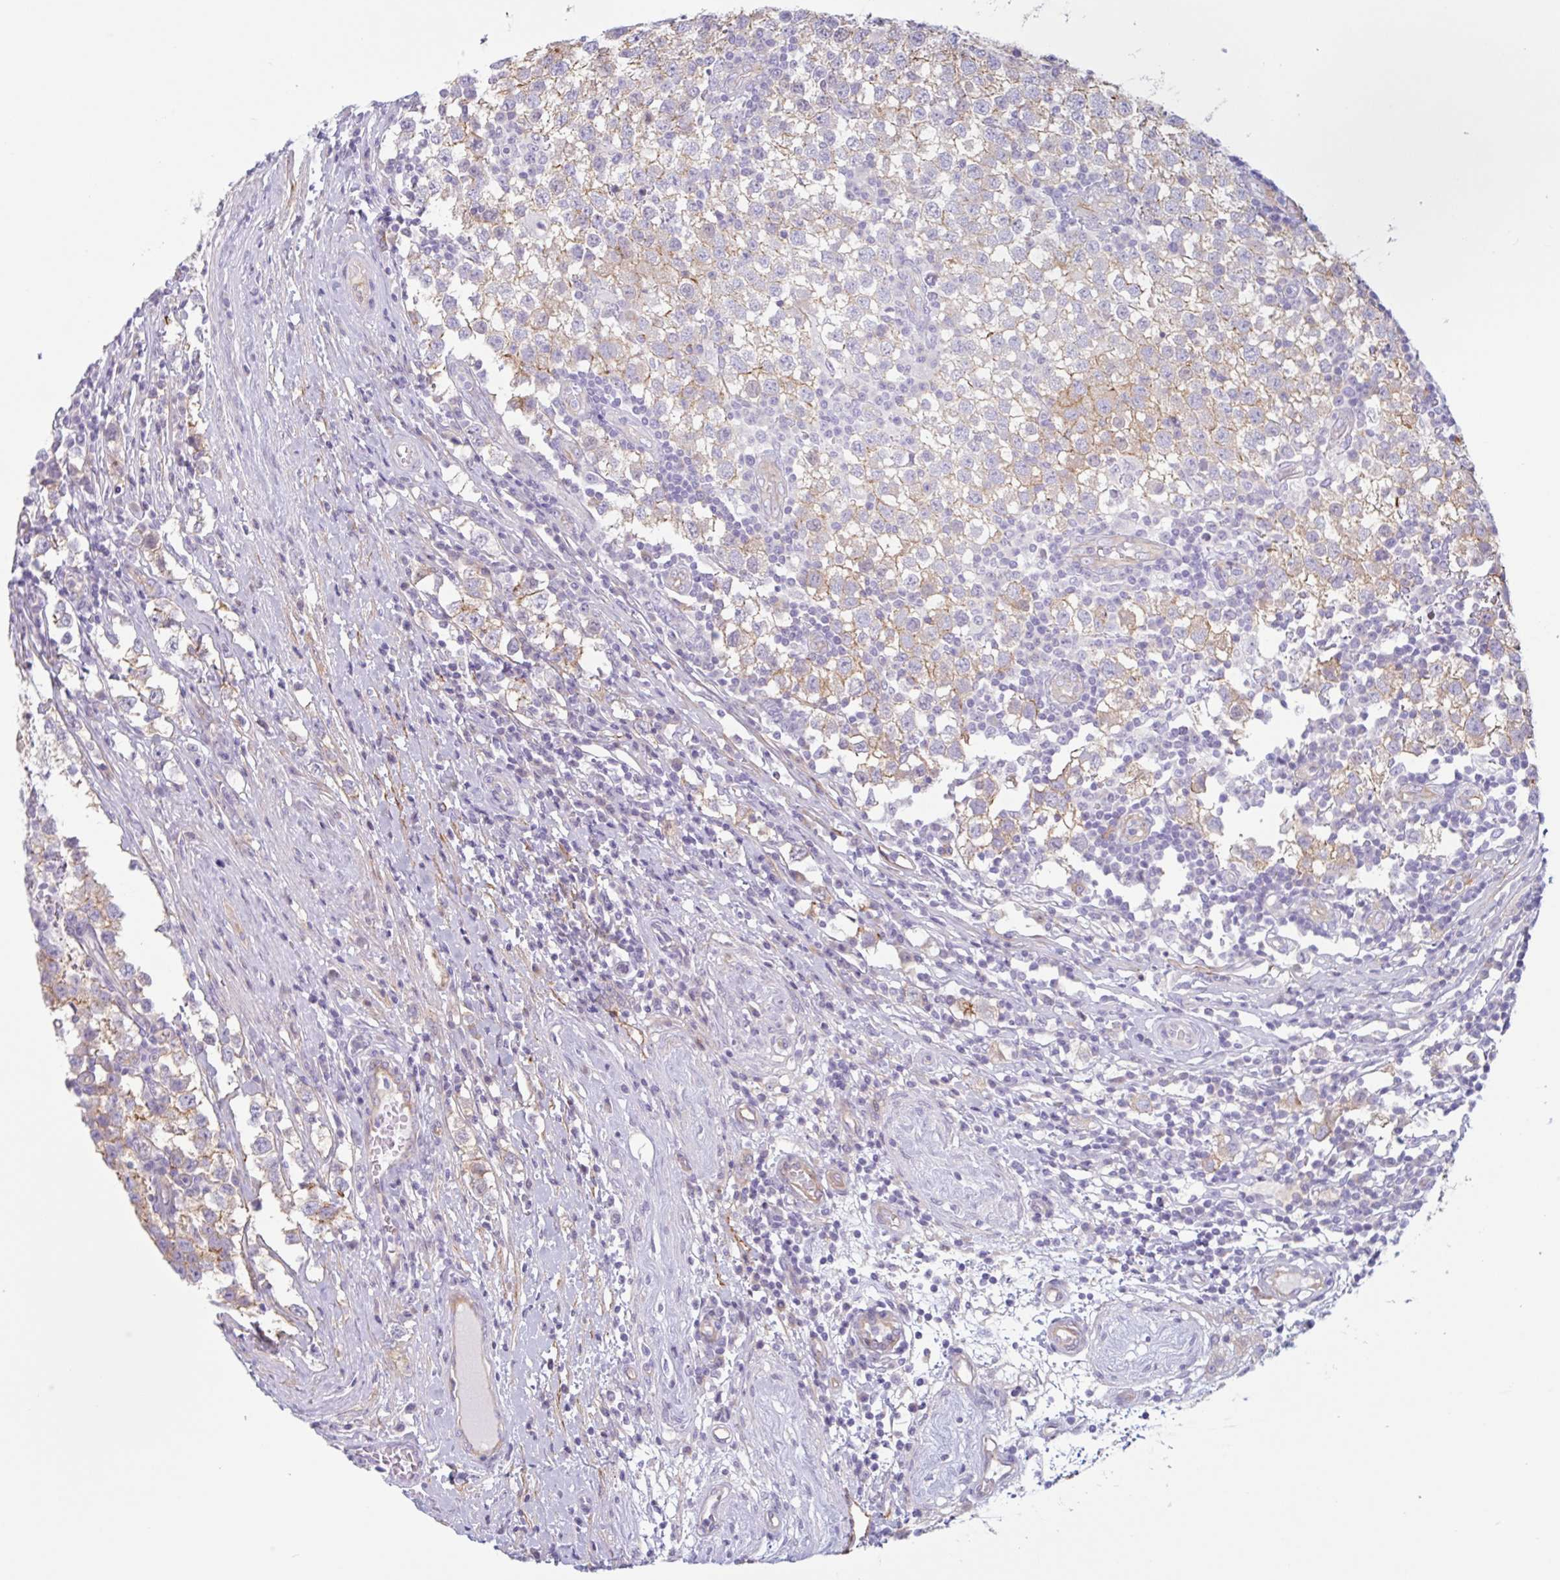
{"staining": {"intensity": "weak", "quantity": "25%-75%", "location": "cytoplasmic/membranous"}, "tissue": "testis cancer", "cell_type": "Tumor cells", "image_type": "cancer", "snomed": [{"axis": "morphology", "description": "Seminoma, NOS"}, {"axis": "topography", "description": "Testis"}], "caption": "Testis cancer (seminoma) stained with DAB (3,3'-diaminobenzidine) immunohistochemistry (IHC) displays low levels of weak cytoplasmic/membranous positivity in about 25%-75% of tumor cells. (Stains: DAB in brown, nuclei in blue, Microscopy: brightfield microscopy at high magnification).", "gene": "MYH10", "patient": {"sex": "male", "age": 34}}